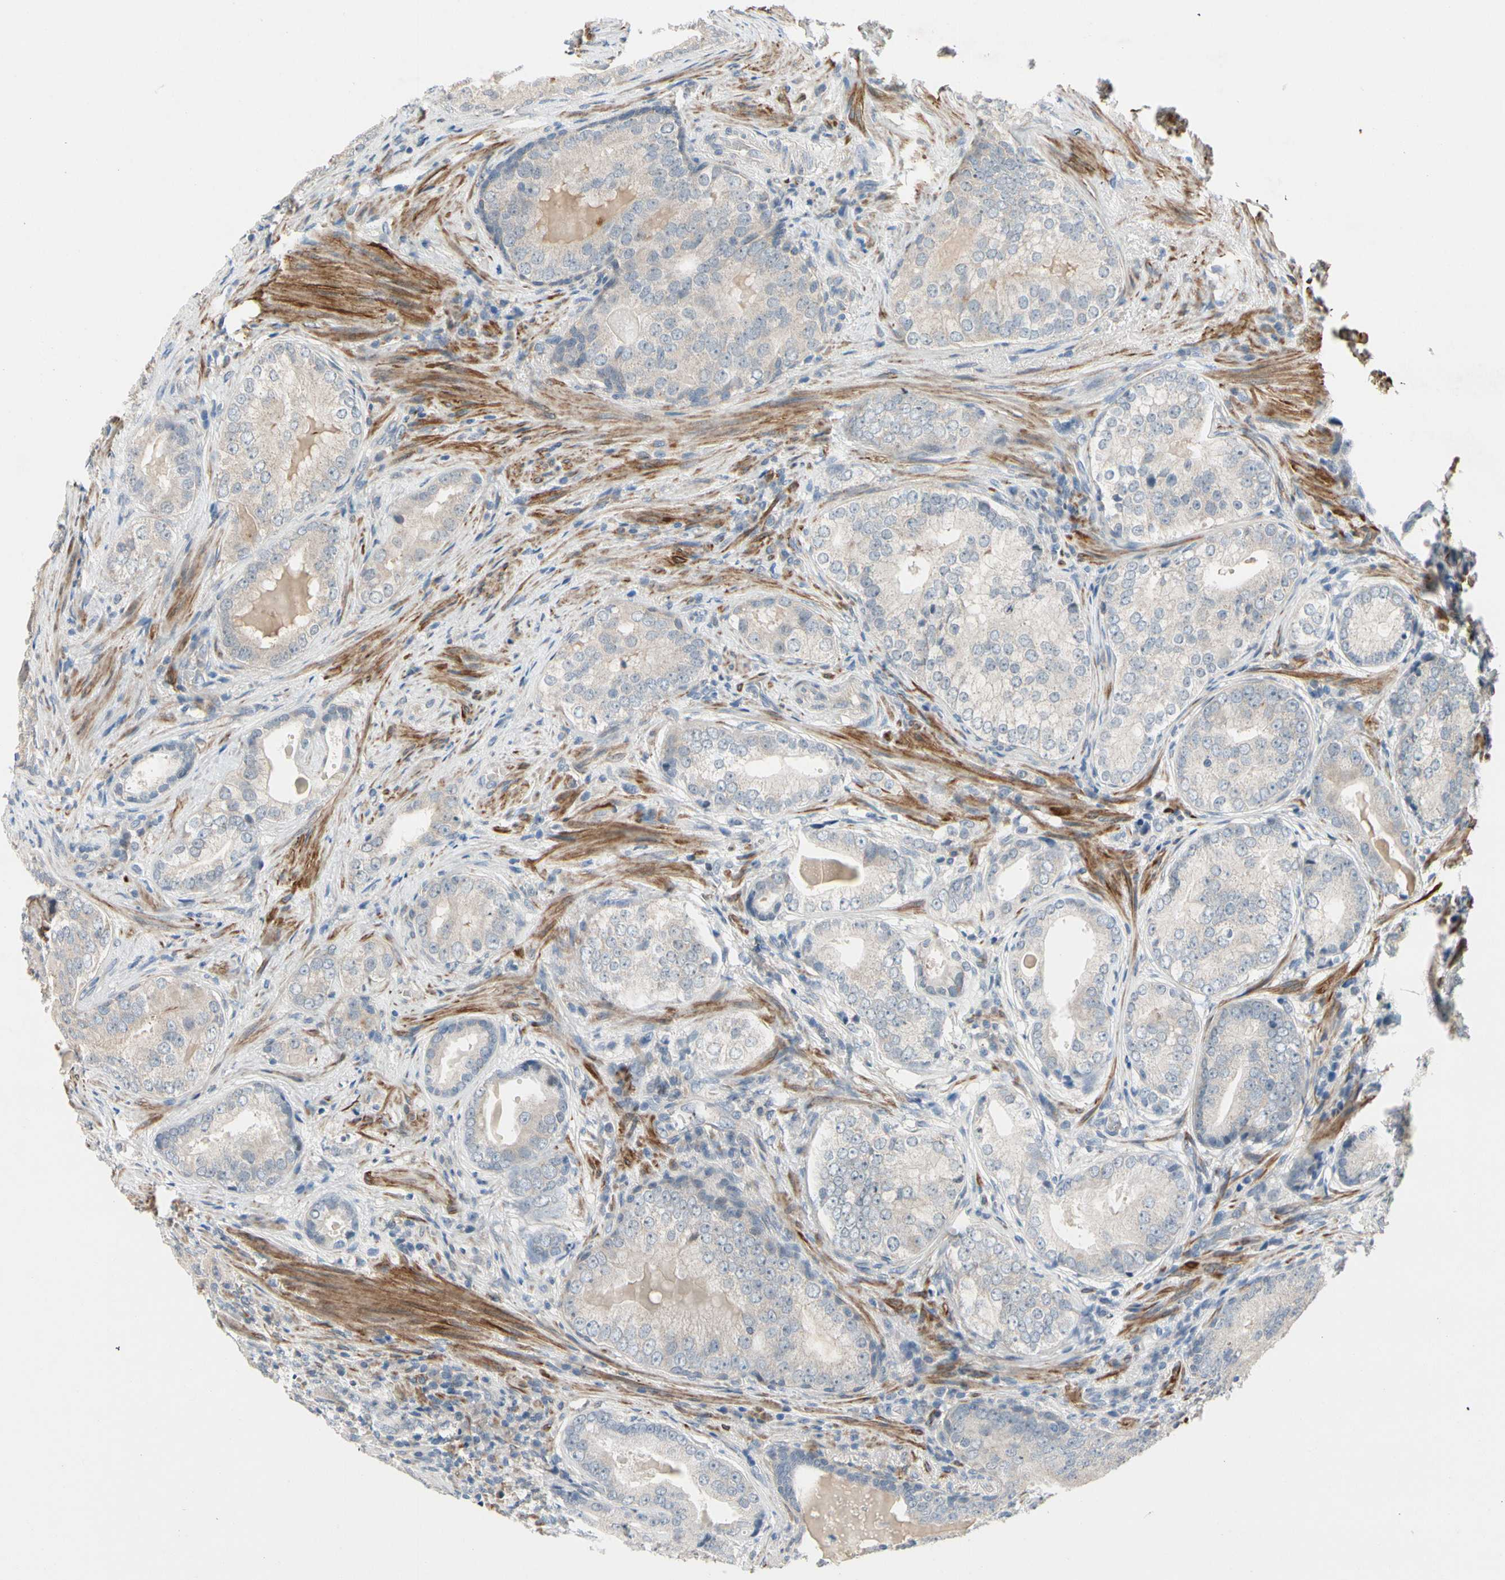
{"staining": {"intensity": "negative", "quantity": "none", "location": "none"}, "tissue": "prostate cancer", "cell_type": "Tumor cells", "image_type": "cancer", "snomed": [{"axis": "morphology", "description": "Adenocarcinoma, High grade"}, {"axis": "topography", "description": "Prostate"}], "caption": "DAB immunohistochemical staining of human prostate high-grade adenocarcinoma exhibits no significant staining in tumor cells.", "gene": "SLC27A6", "patient": {"sex": "male", "age": 66}}